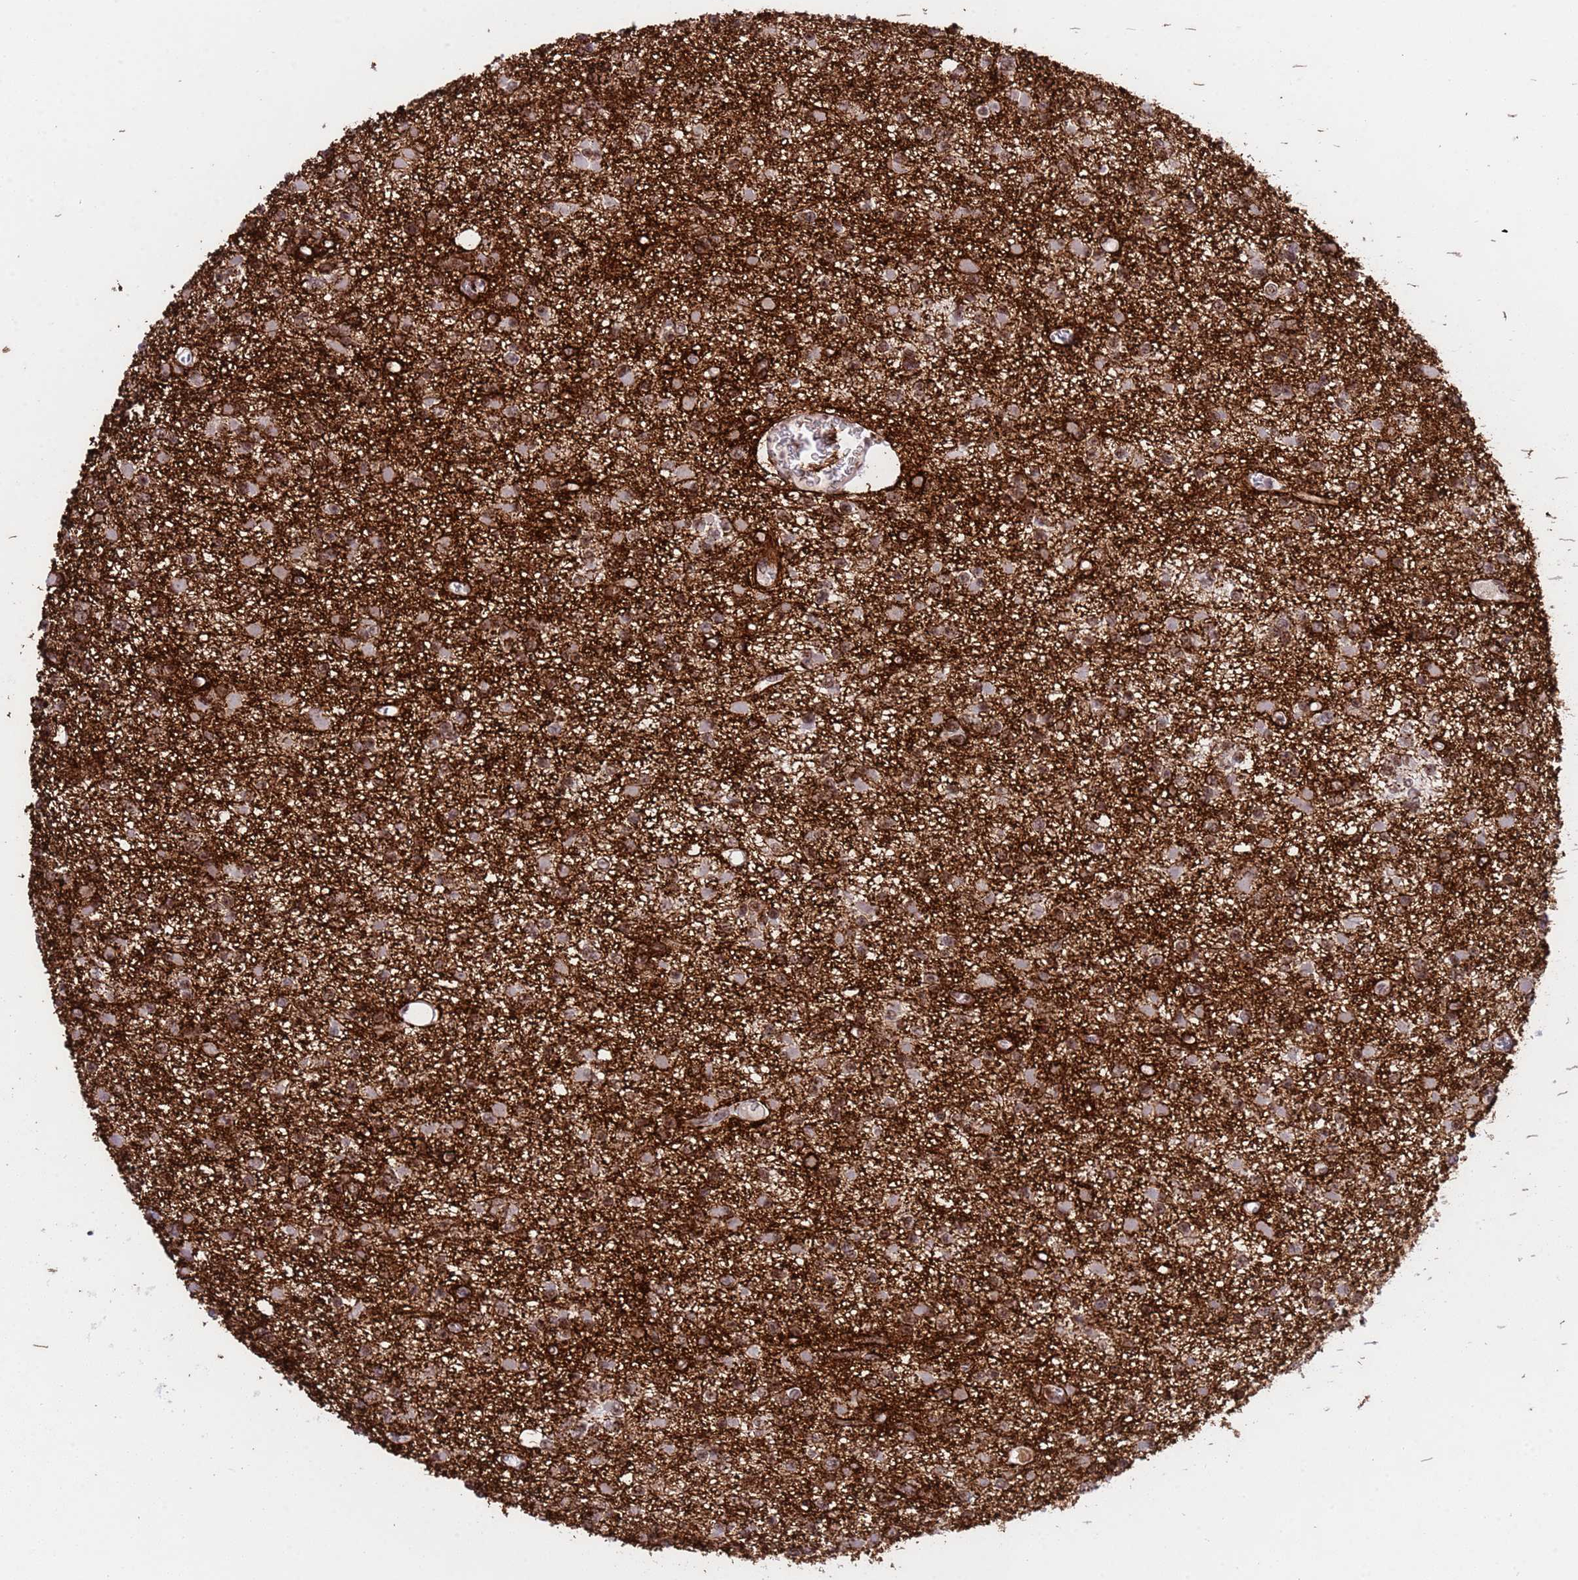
{"staining": {"intensity": "strong", "quantity": ">75%", "location": "cytoplasmic/membranous"}, "tissue": "glioma", "cell_type": "Tumor cells", "image_type": "cancer", "snomed": [{"axis": "morphology", "description": "Glioma, malignant, Low grade"}, {"axis": "topography", "description": "Brain"}], "caption": "IHC (DAB) staining of glioma displays strong cytoplasmic/membranous protein expression in approximately >75% of tumor cells.", "gene": "THOC2", "patient": {"sex": "female", "age": 22}}